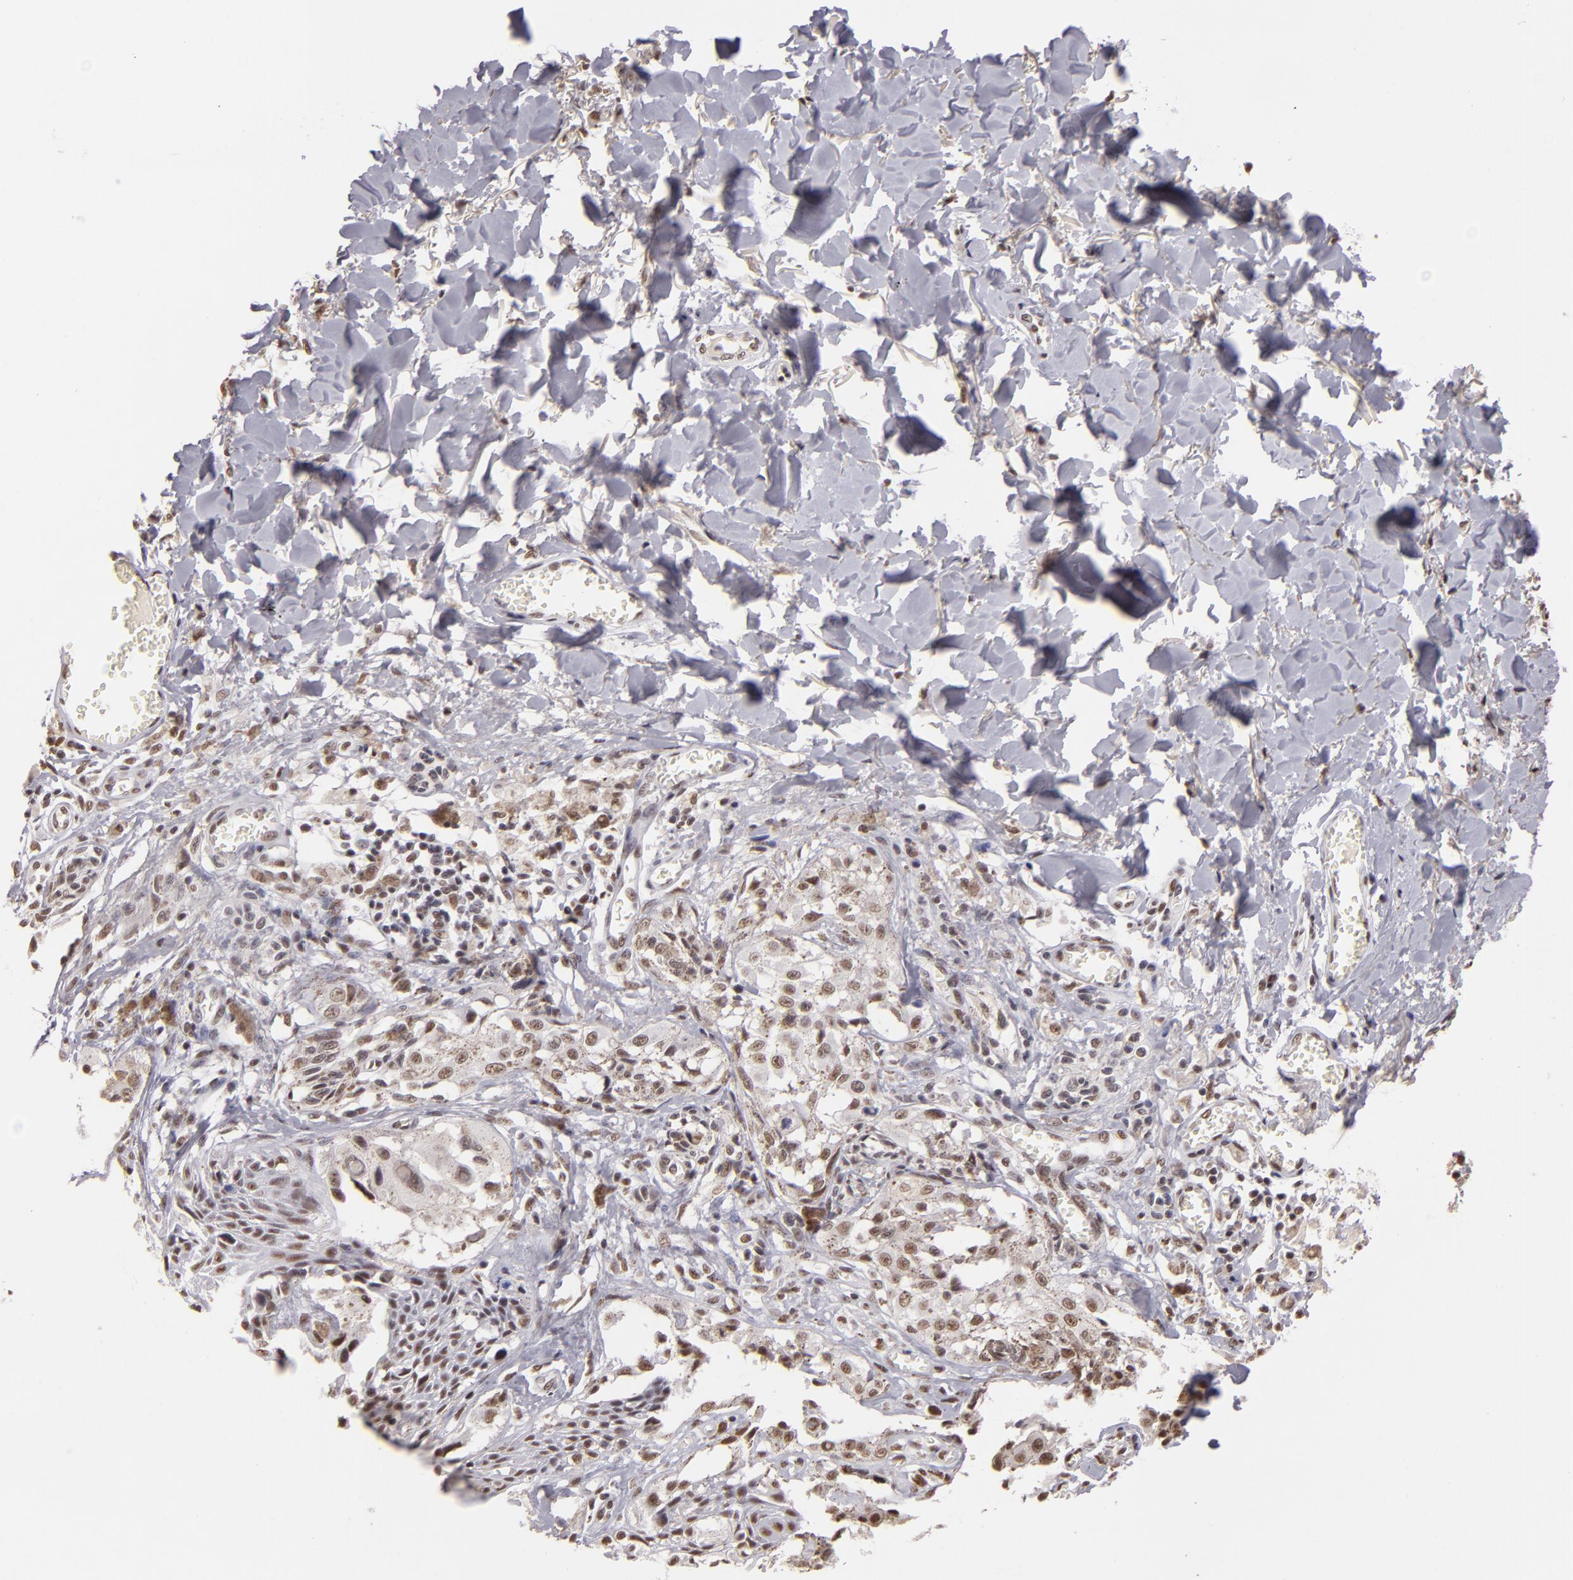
{"staining": {"intensity": "weak", "quantity": ">75%", "location": "nuclear"}, "tissue": "melanoma", "cell_type": "Tumor cells", "image_type": "cancer", "snomed": [{"axis": "morphology", "description": "Malignant melanoma, NOS"}, {"axis": "topography", "description": "Skin"}], "caption": "Immunohistochemistry (DAB) staining of human malignant melanoma demonstrates weak nuclear protein staining in about >75% of tumor cells.", "gene": "INTS6", "patient": {"sex": "female", "age": 82}}